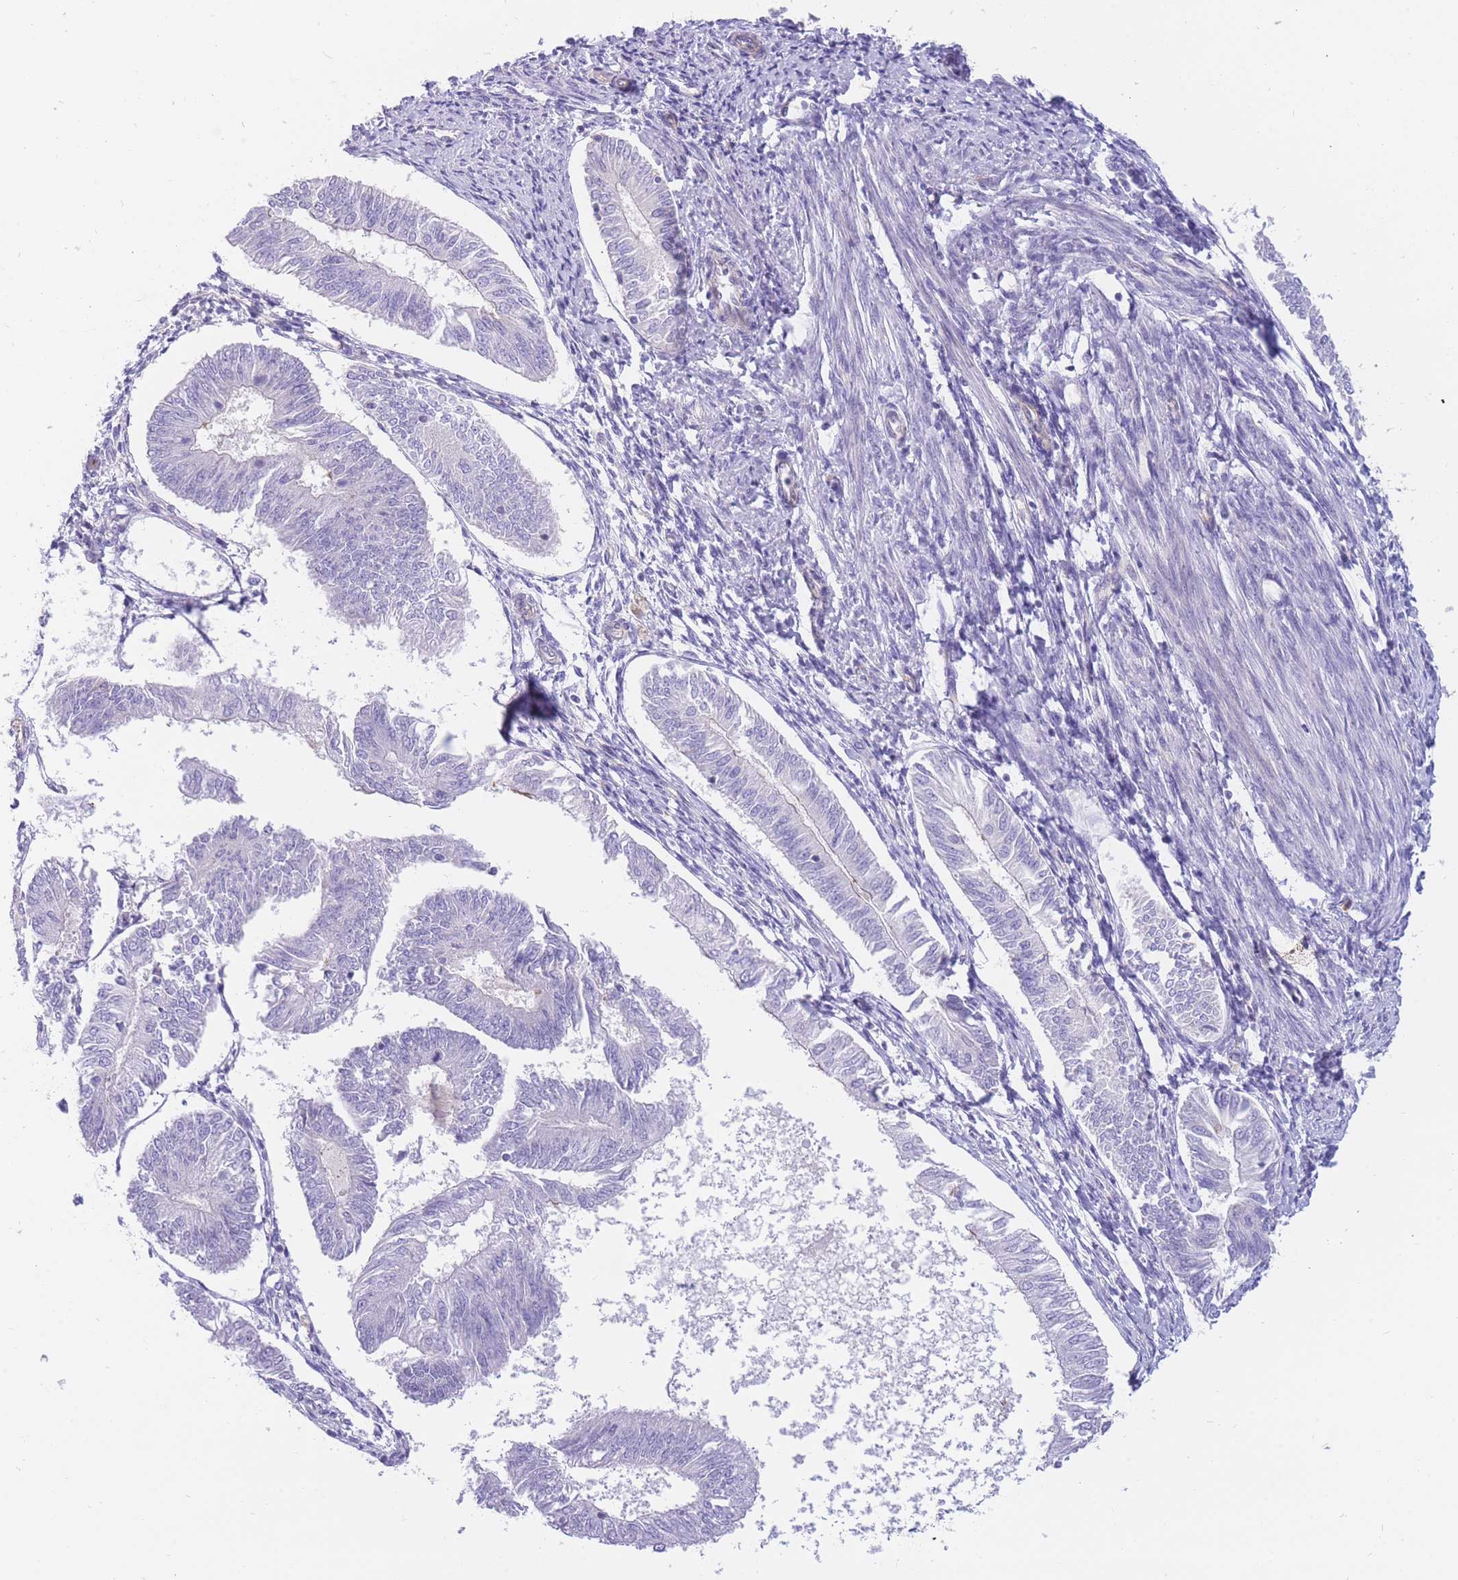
{"staining": {"intensity": "negative", "quantity": "none", "location": "none"}, "tissue": "endometrial cancer", "cell_type": "Tumor cells", "image_type": "cancer", "snomed": [{"axis": "morphology", "description": "Adenocarcinoma, NOS"}, {"axis": "topography", "description": "Endometrium"}], "caption": "An immunohistochemistry histopathology image of endometrial cancer (adenocarcinoma) is shown. There is no staining in tumor cells of endometrial cancer (adenocarcinoma).", "gene": "SULT1A1", "patient": {"sex": "female", "age": 58}}